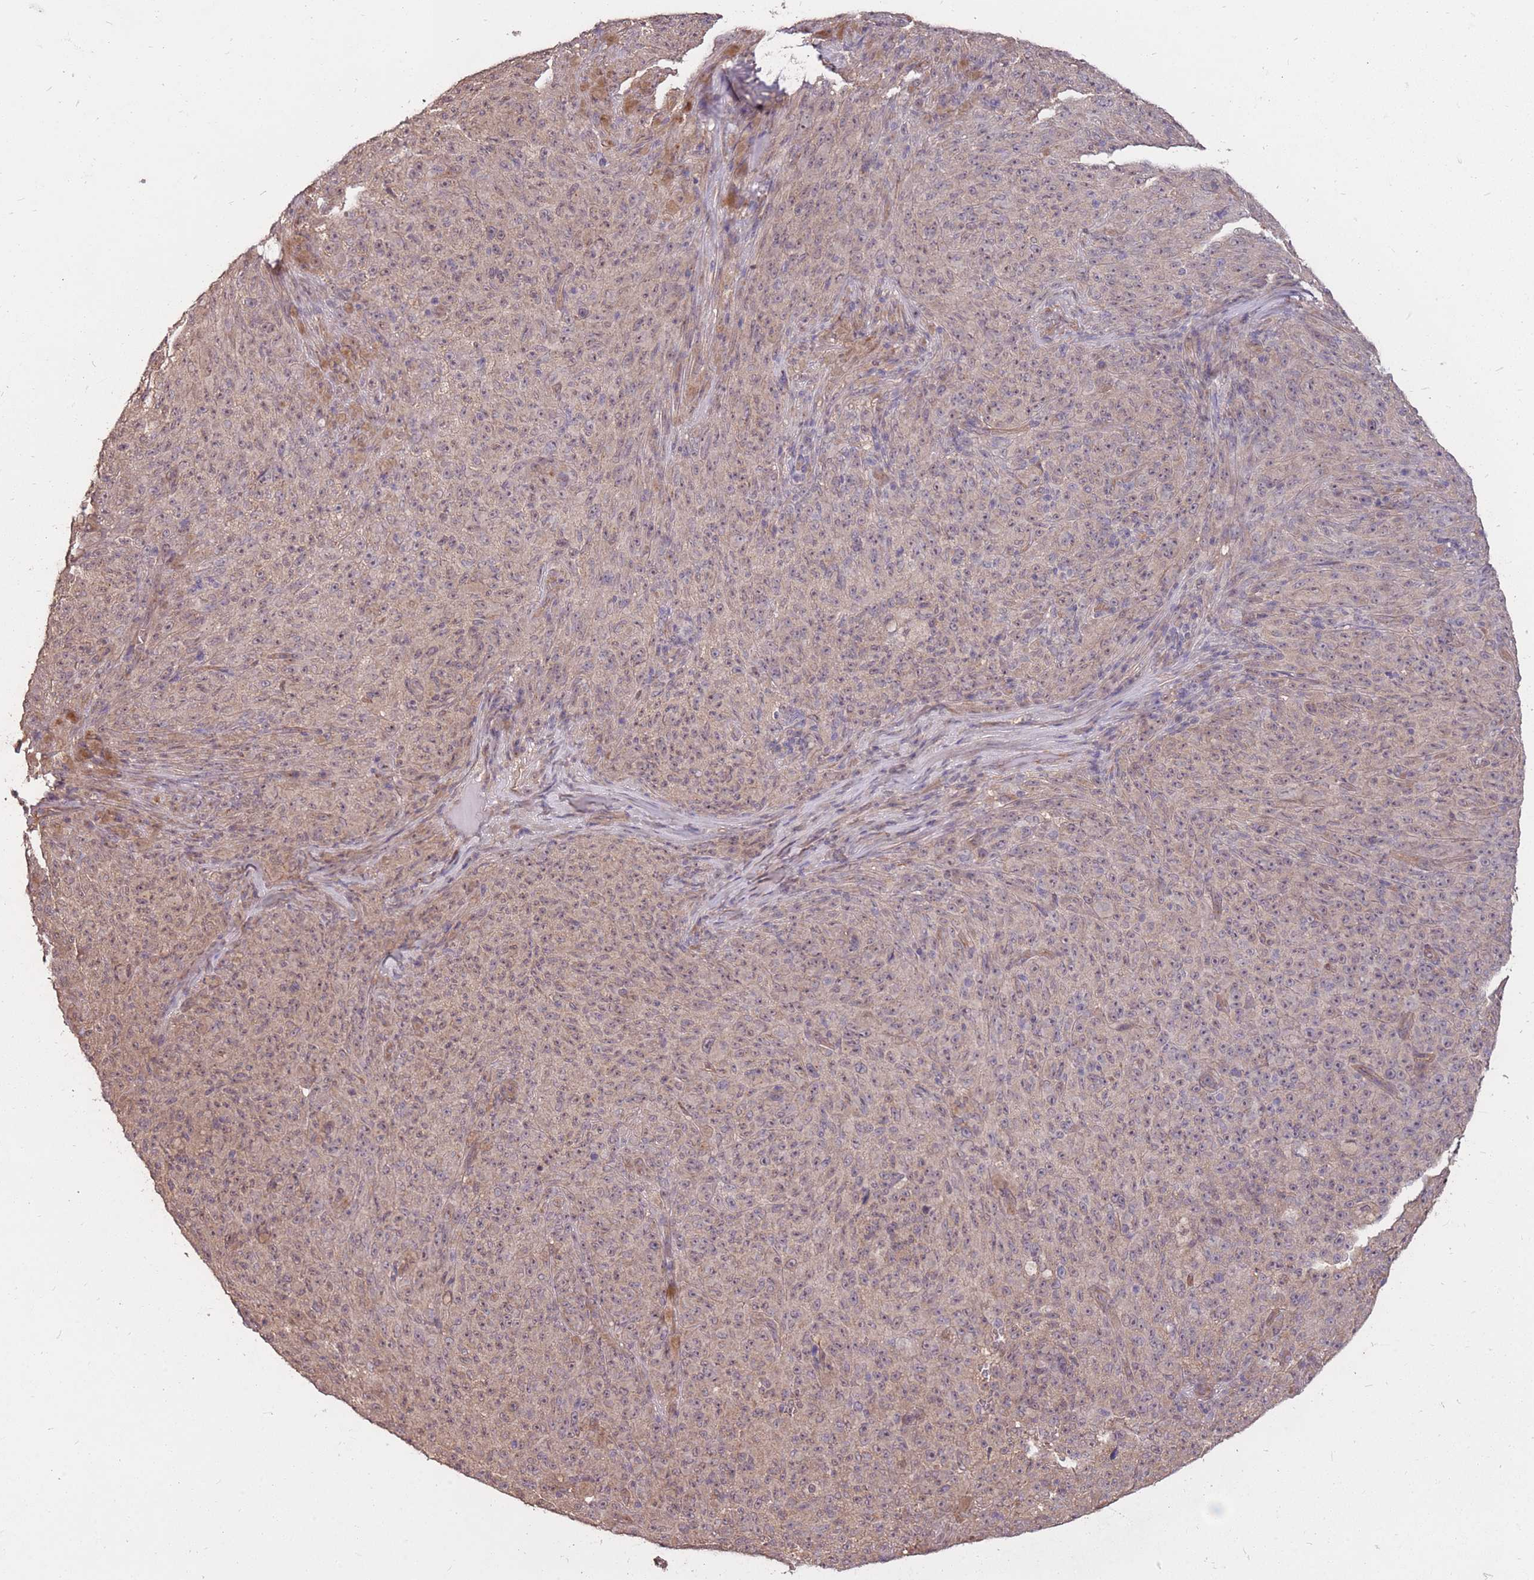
{"staining": {"intensity": "weak", "quantity": "25%-75%", "location": "cytoplasmic/membranous,nuclear"}, "tissue": "melanoma", "cell_type": "Tumor cells", "image_type": "cancer", "snomed": [{"axis": "morphology", "description": "Malignant melanoma, NOS"}, {"axis": "topography", "description": "Skin"}], "caption": "Immunohistochemistry (IHC) photomicrograph of human malignant melanoma stained for a protein (brown), which reveals low levels of weak cytoplasmic/membranous and nuclear positivity in approximately 25%-75% of tumor cells.", "gene": "DYNC1LI2", "patient": {"sex": "female", "age": 82}}